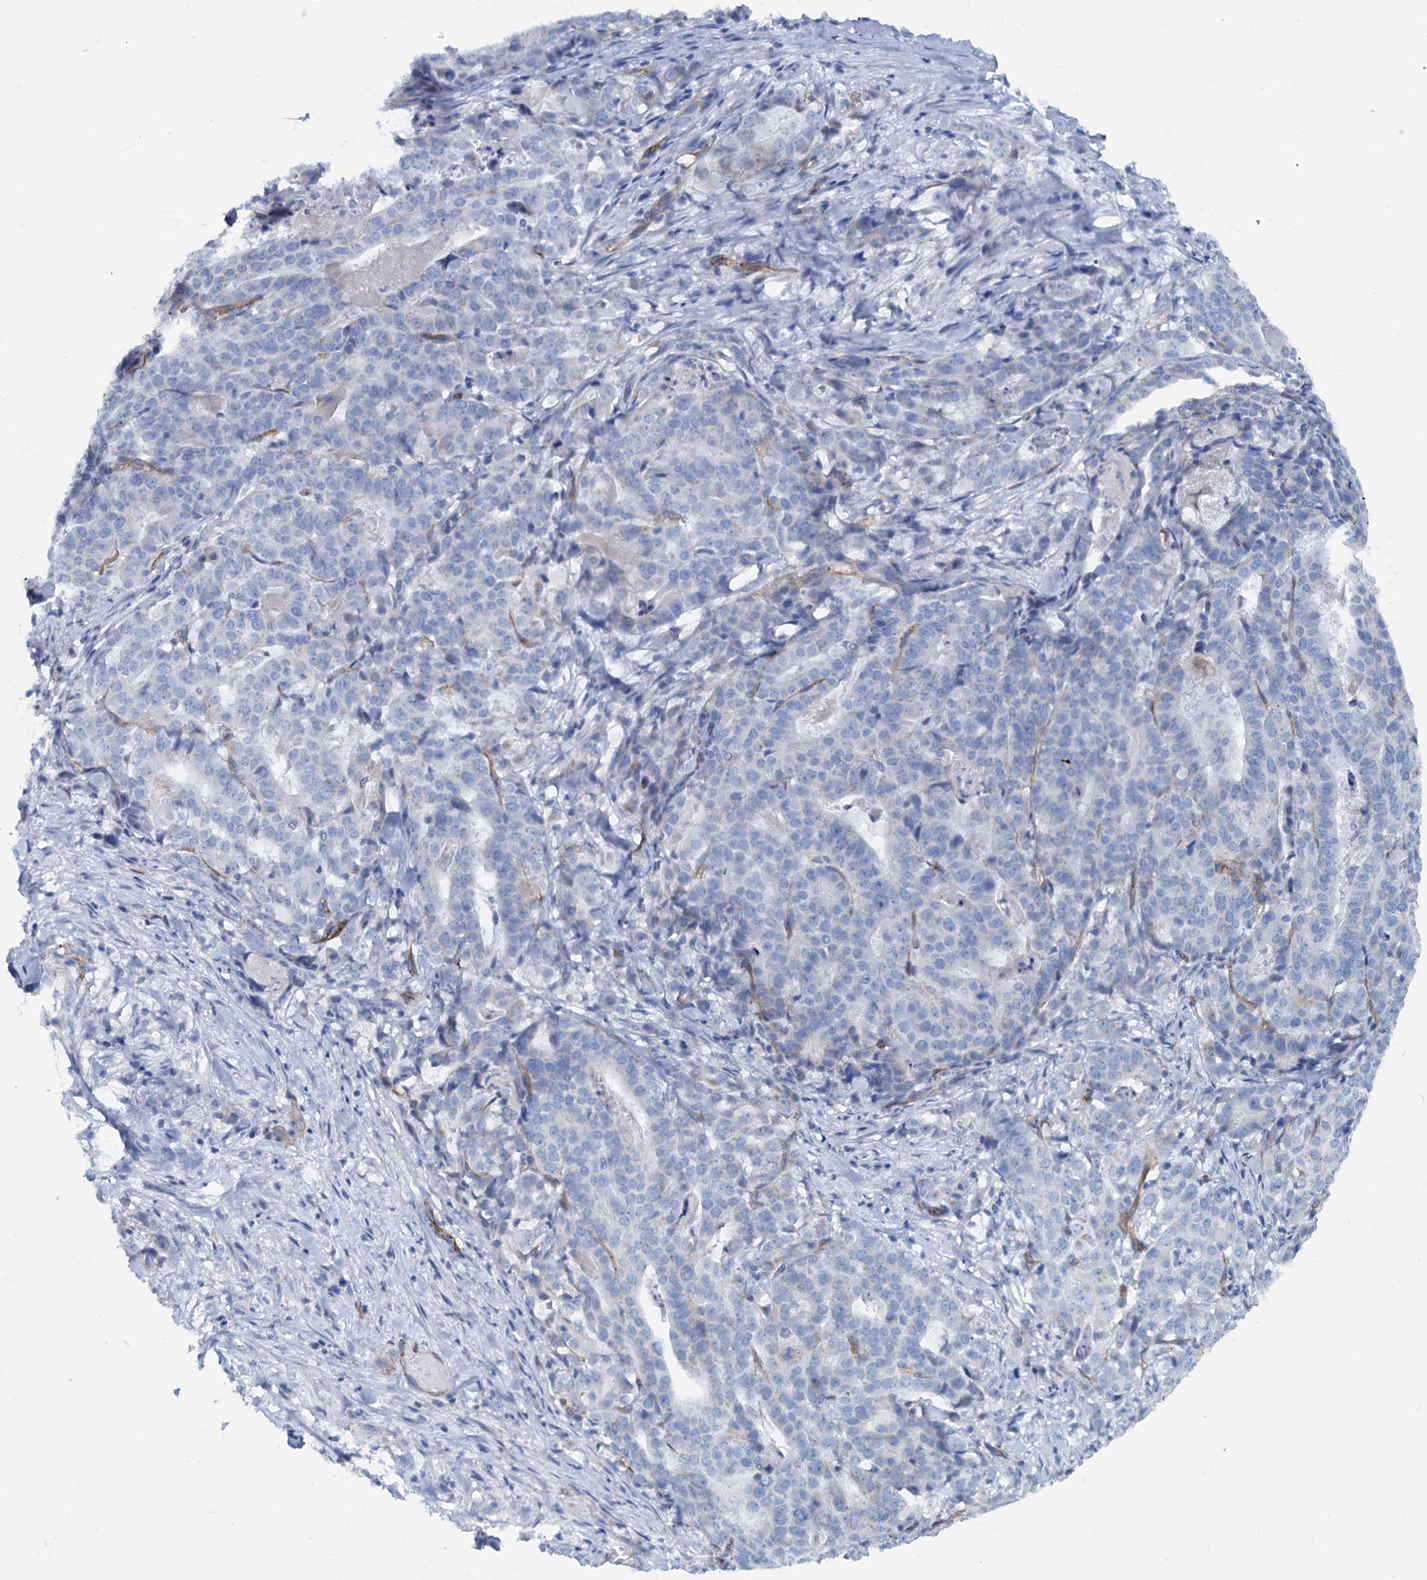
{"staining": {"intensity": "negative", "quantity": "none", "location": "none"}, "tissue": "stomach cancer", "cell_type": "Tumor cells", "image_type": "cancer", "snomed": [{"axis": "morphology", "description": "Adenocarcinoma, NOS"}, {"axis": "topography", "description": "Stomach"}], "caption": "Immunohistochemistry (IHC) histopathology image of neoplastic tissue: human stomach cancer stained with DAB (3,3'-diaminobenzidine) demonstrates no significant protein expression in tumor cells.", "gene": "SLC1A3", "patient": {"sex": "male", "age": 48}}